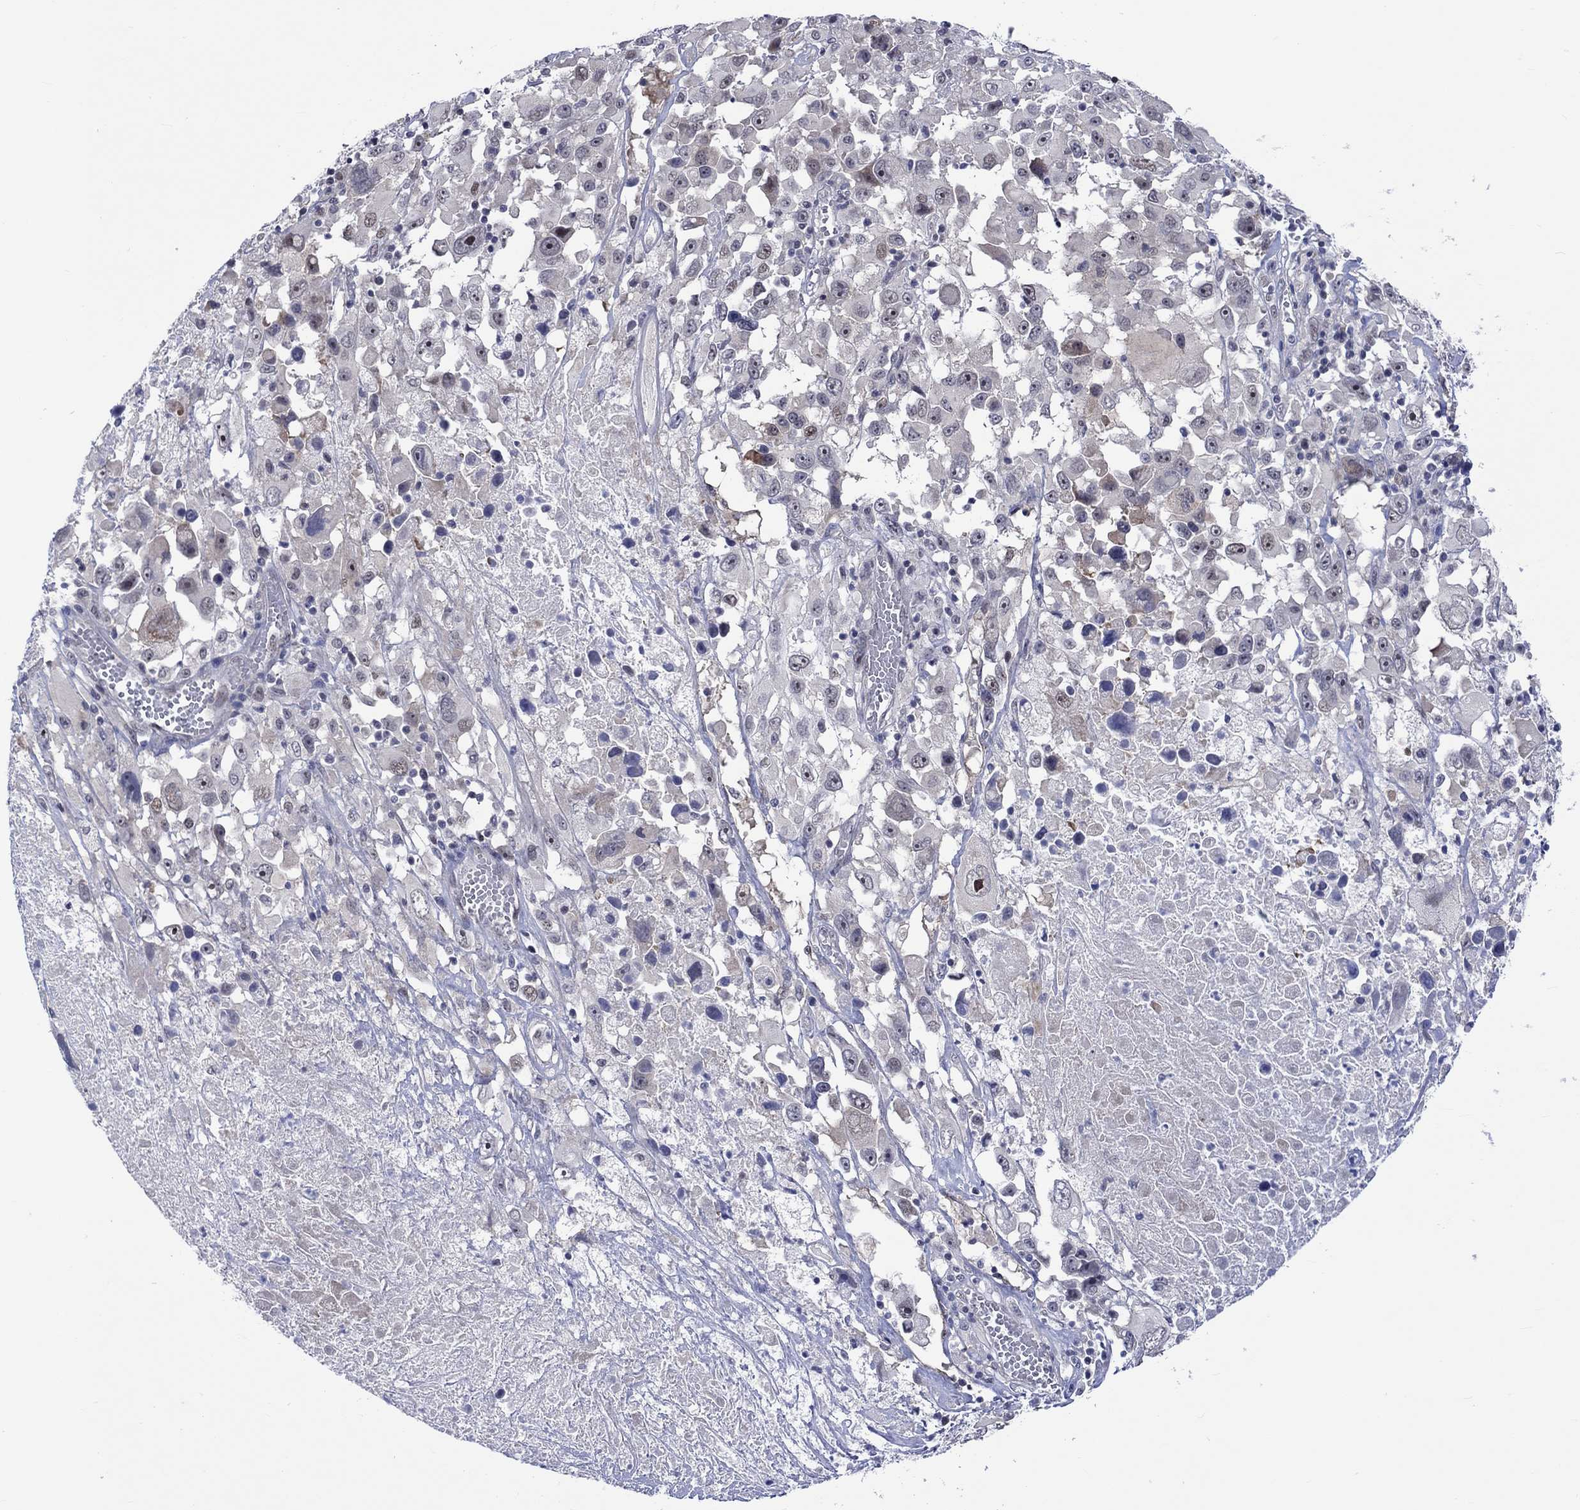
{"staining": {"intensity": "weak", "quantity": "<25%", "location": "nuclear"}, "tissue": "melanoma", "cell_type": "Tumor cells", "image_type": "cancer", "snomed": [{"axis": "morphology", "description": "Malignant melanoma, Metastatic site"}, {"axis": "topography", "description": "Lymph node"}], "caption": "Immunohistochemistry image of melanoma stained for a protein (brown), which shows no expression in tumor cells. (Brightfield microscopy of DAB immunohistochemistry at high magnification).", "gene": "E2F8", "patient": {"sex": "male", "age": 50}}